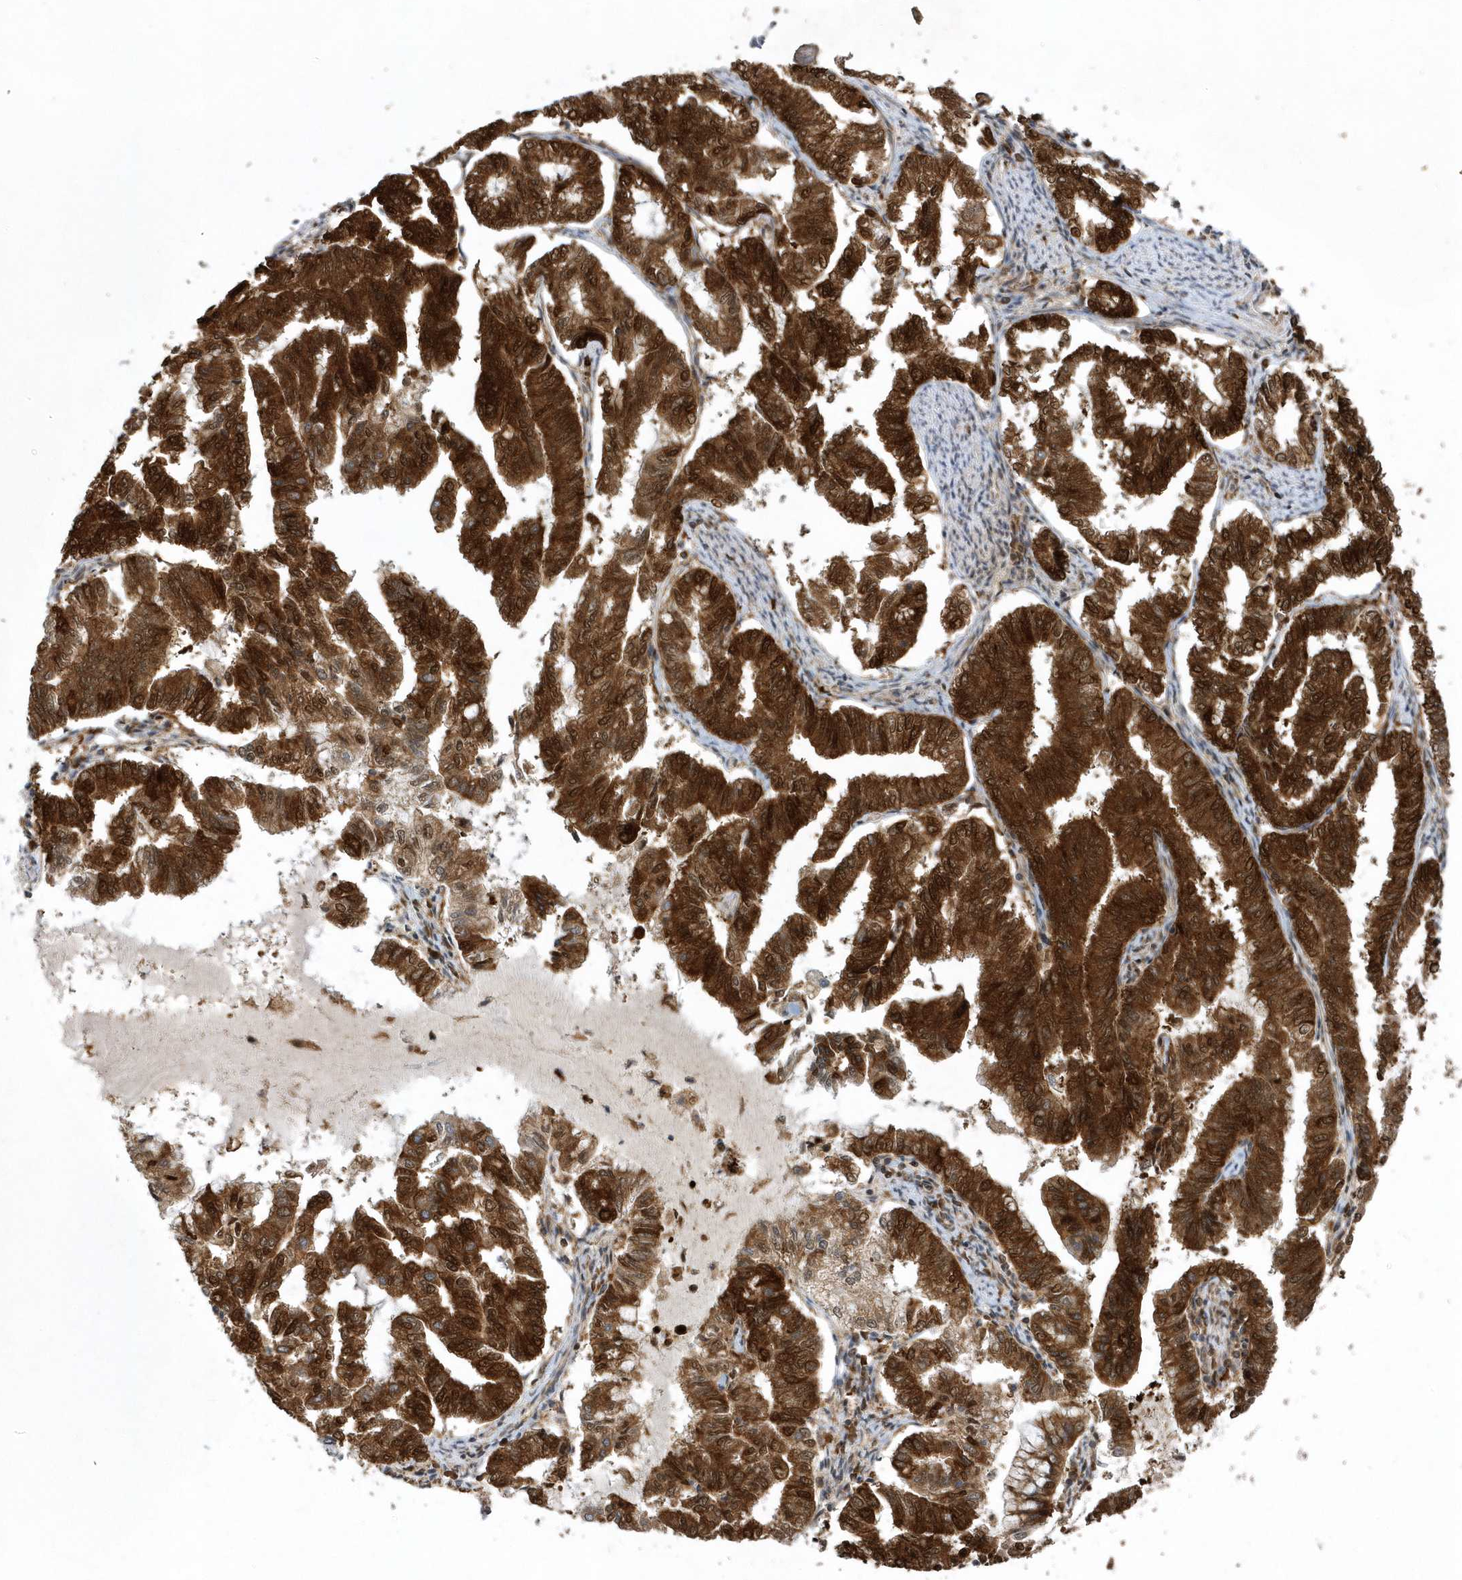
{"staining": {"intensity": "strong", "quantity": ">75%", "location": "cytoplasmic/membranous,nuclear"}, "tissue": "endometrial cancer", "cell_type": "Tumor cells", "image_type": "cancer", "snomed": [{"axis": "morphology", "description": "Adenocarcinoma, NOS"}, {"axis": "topography", "description": "Endometrium"}], "caption": "Immunohistochemical staining of endometrial cancer (adenocarcinoma) demonstrates high levels of strong cytoplasmic/membranous and nuclear protein expression in approximately >75% of tumor cells.", "gene": "PAICS", "patient": {"sex": "female", "age": 79}}